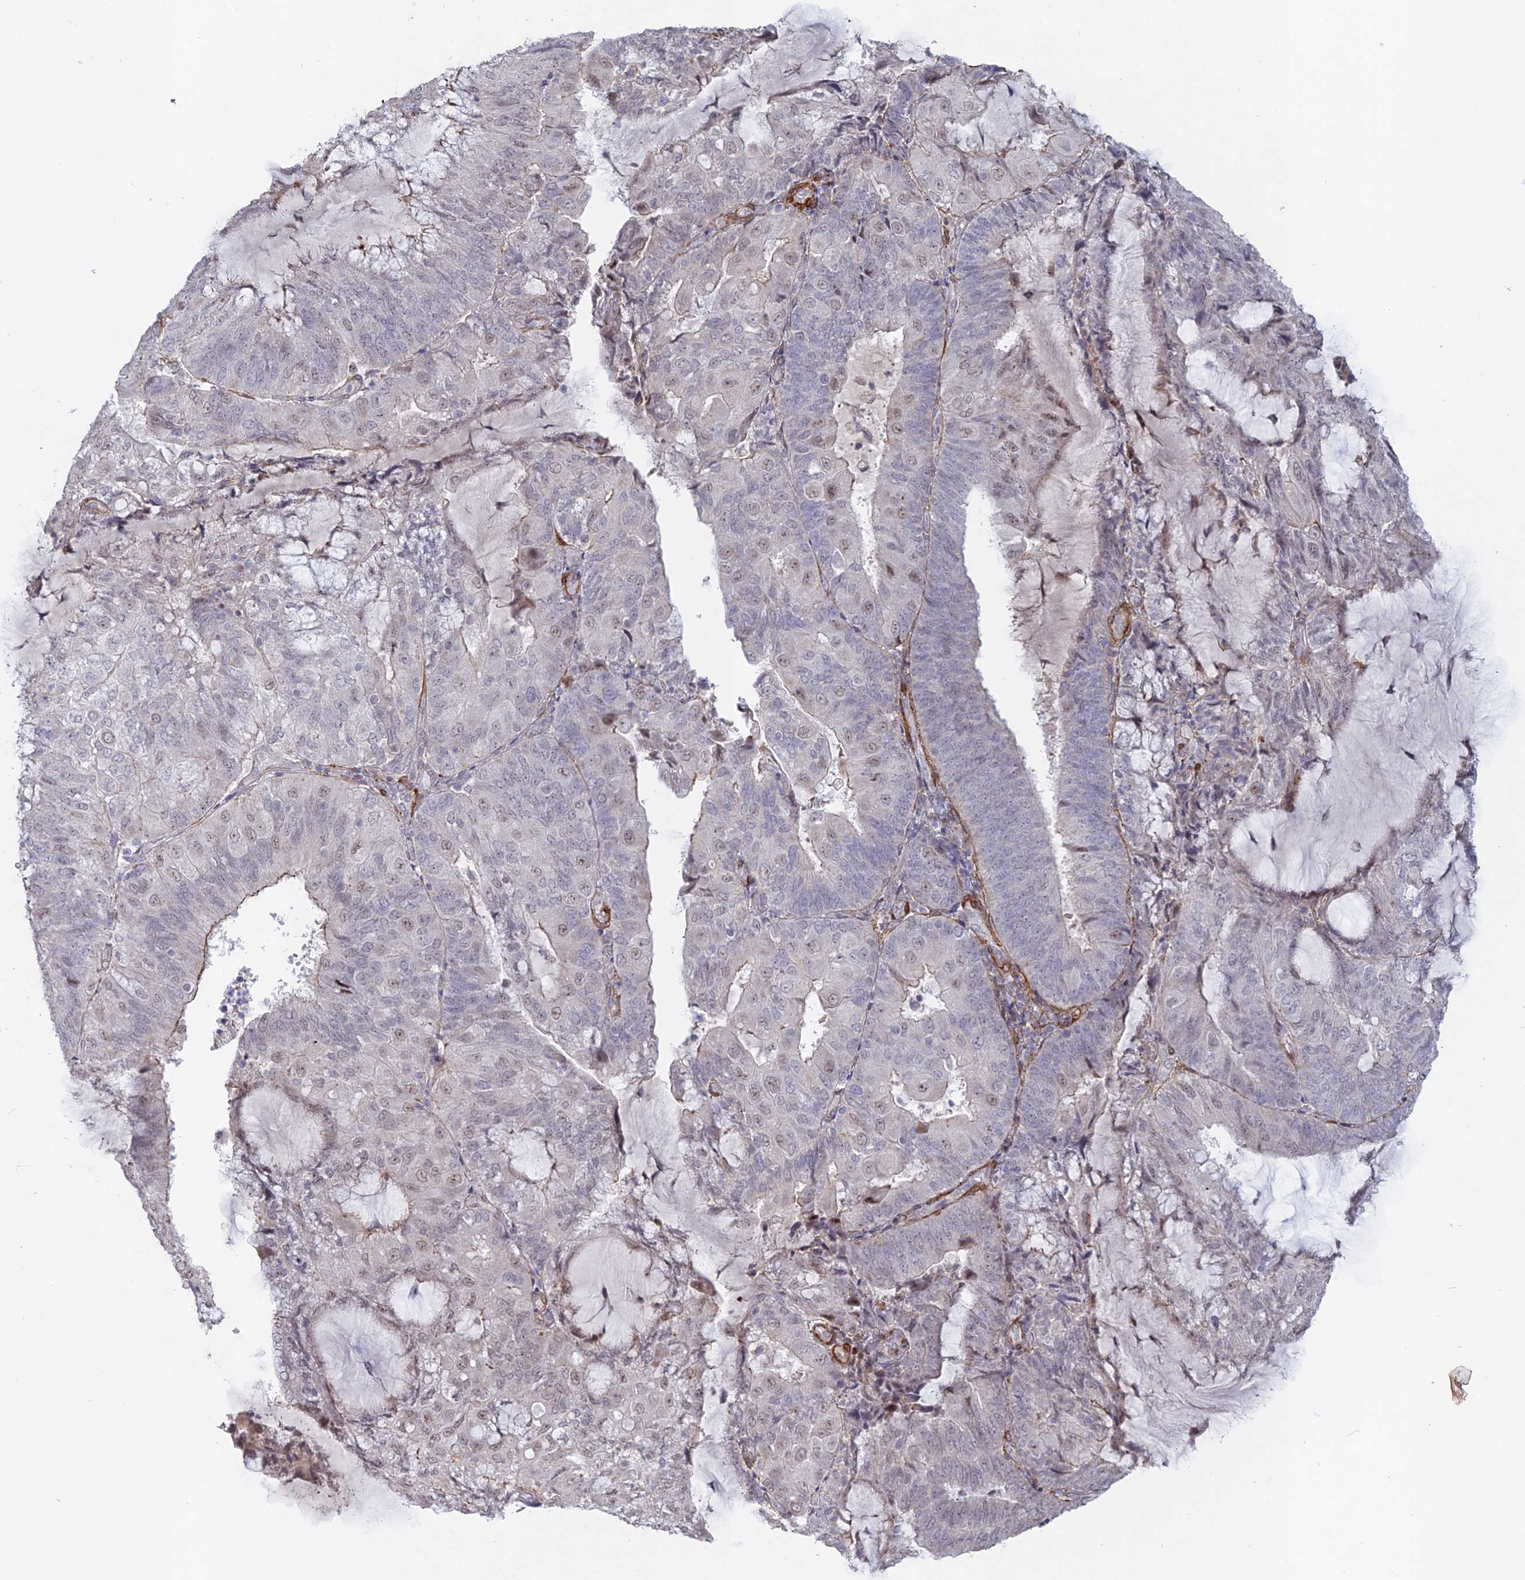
{"staining": {"intensity": "weak", "quantity": "<25%", "location": "nuclear"}, "tissue": "endometrial cancer", "cell_type": "Tumor cells", "image_type": "cancer", "snomed": [{"axis": "morphology", "description": "Adenocarcinoma, NOS"}, {"axis": "topography", "description": "Endometrium"}], "caption": "IHC photomicrograph of human adenocarcinoma (endometrial) stained for a protein (brown), which shows no staining in tumor cells. The staining is performed using DAB (3,3'-diaminobenzidine) brown chromogen with nuclei counter-stained in using hematoxylin.", "gene": "CCDC154", "patient": {"sex": "female", "age": 81}}